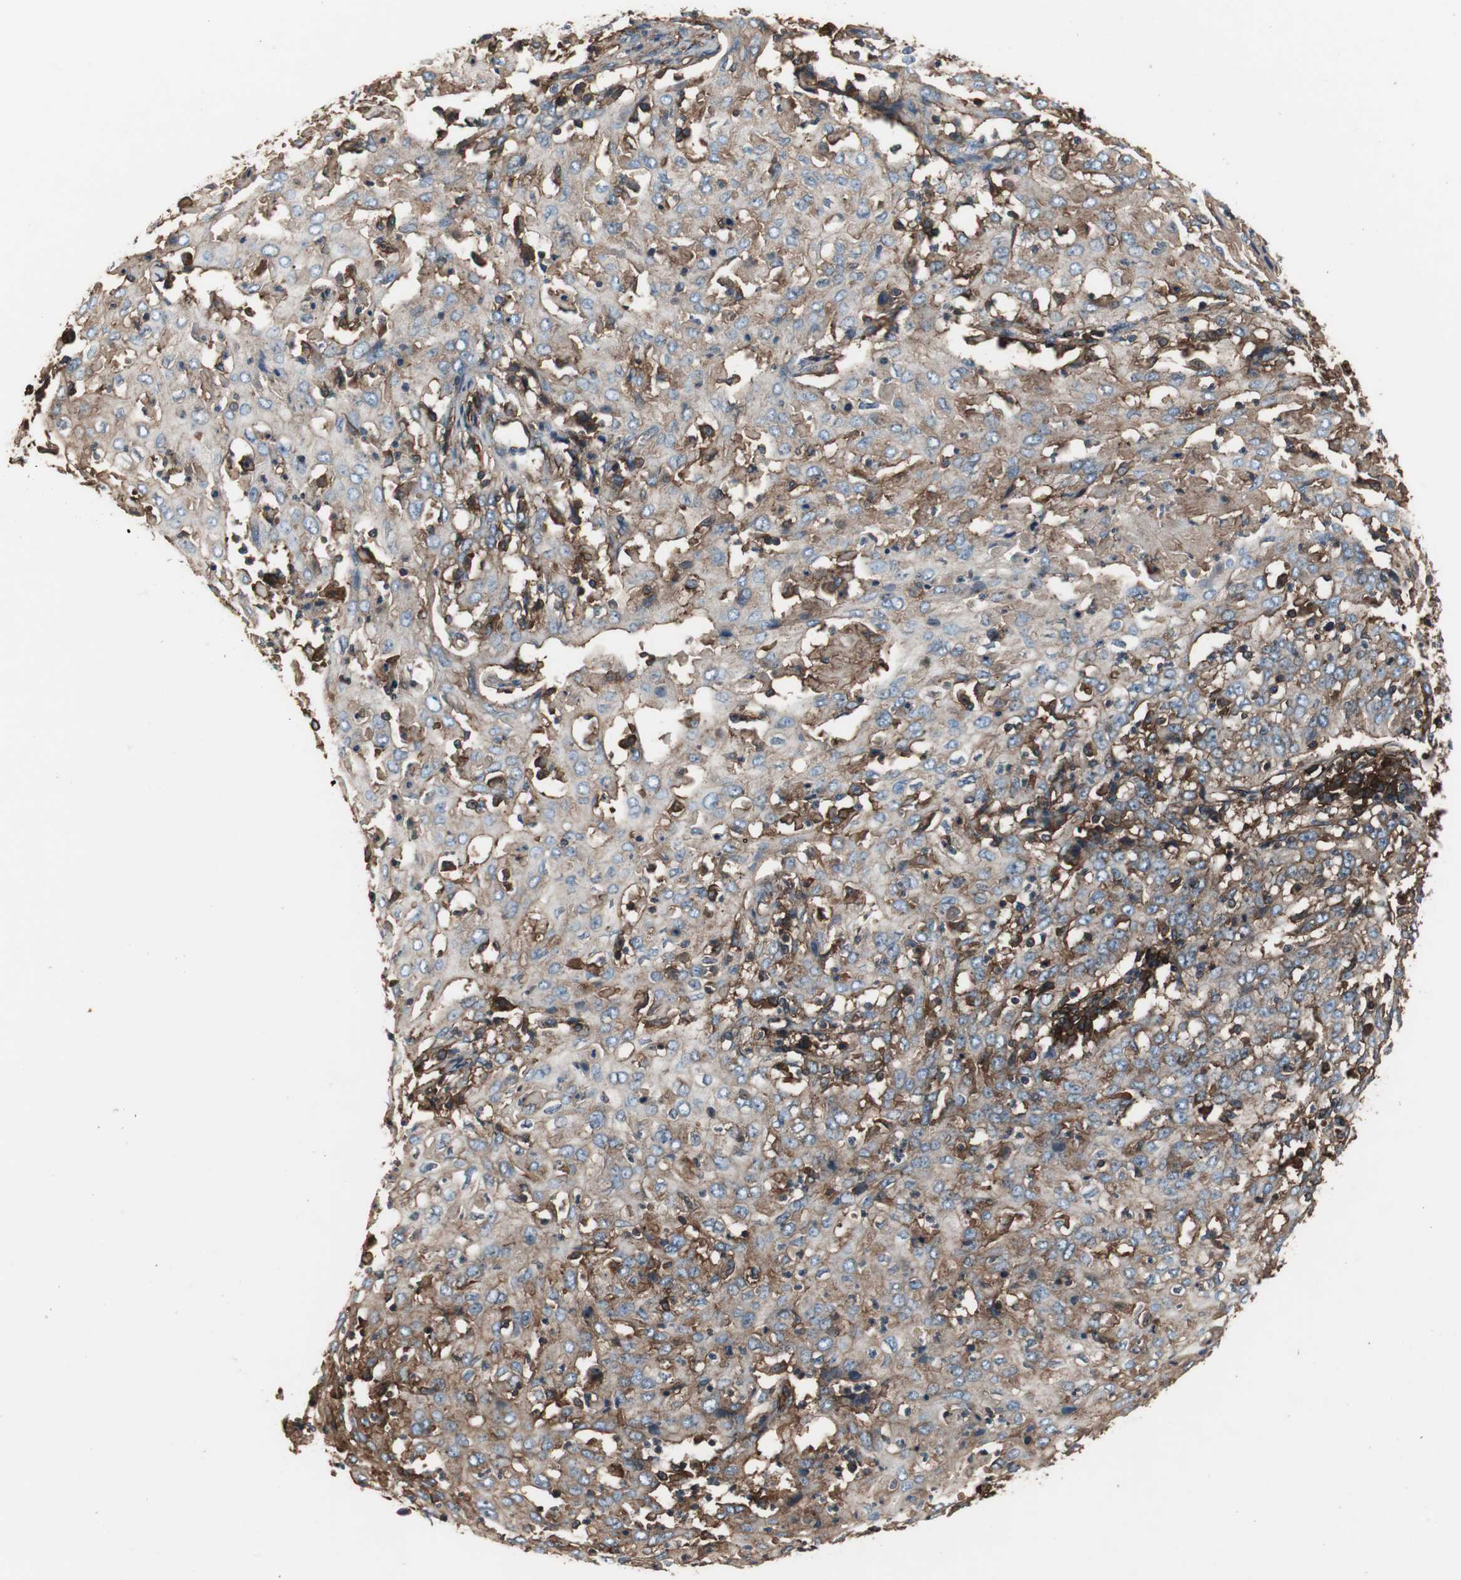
{"staining": {"intensity": "moderate", "quantity": "25%-75%", "location": "cytoplasmic/membranous"}, "tissue": "cervical cancer", "cell_type": "Tumor cells", "image_type": "cancer", "snomed": [{"axis": "morphology", "description": "Squamous cell carcinoma, NOS"}, {"axis": "topography", "description": "Cervix"}], "caption": "This is a histology image of immunohistochemistry staining of squamous cell carcinoma (cervical), which shows moderate positivity in the cytoplasmic/membranous of tumor cells.", "gene": "B2M", "patient": {"sex": "female", "age": 39}}